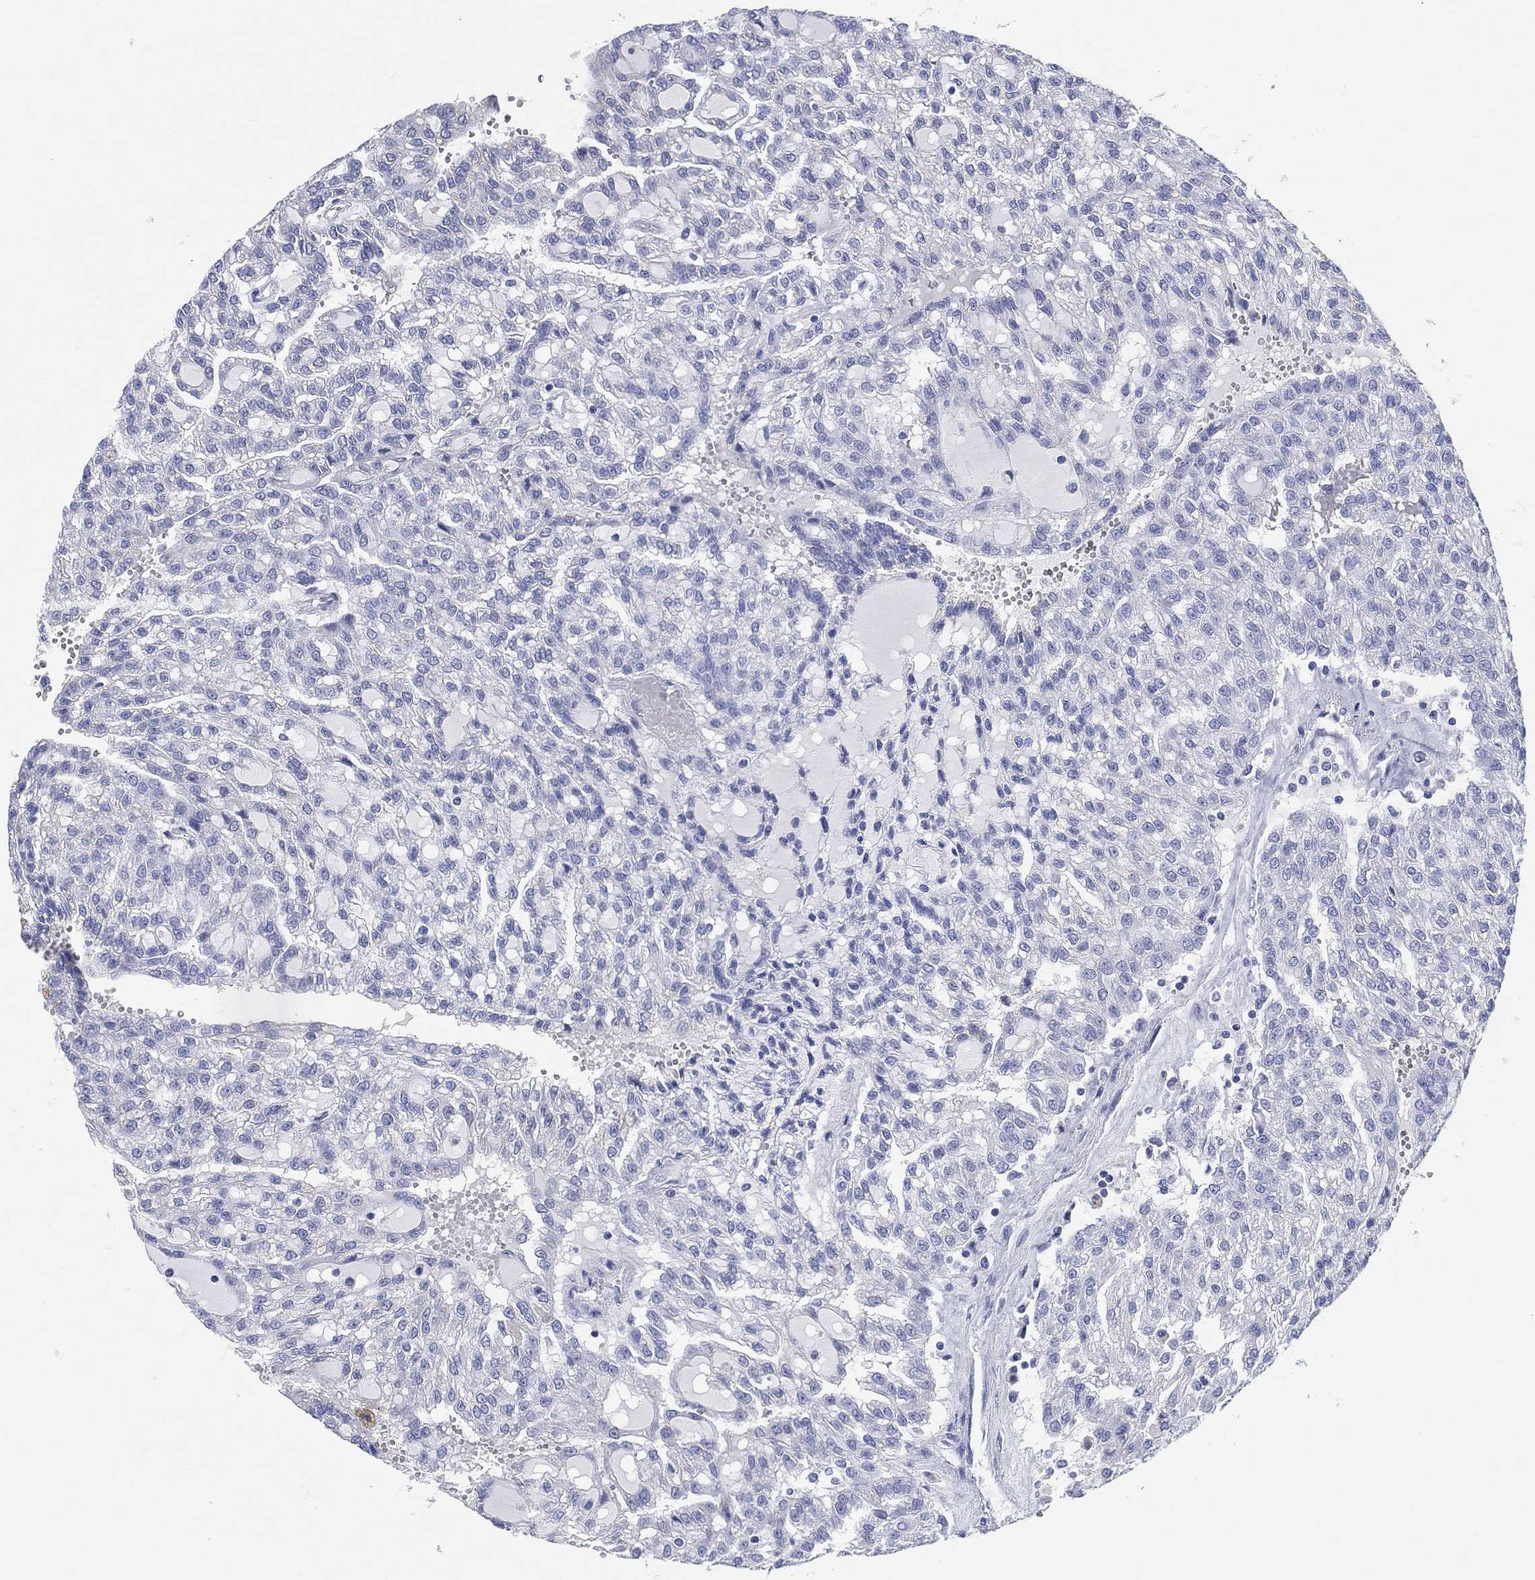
{"staining": {"intensity": "negative", "quantity": "none", "location": "none"}, "tissue": "renal cancer", "cell_type": "Tumor cells", "image_type": "cancer", "snomed": [{"axis": "morphology", "description": "Adenocarcinoma, NOS"}, {"axis": "topography", "description": "Kidney"}], "caption": "The image displays no significant staining in tumor cells of adenocarcinoma (renal).", "gene": "SLC9C2", "patient": {"sex": "male", "age": 63}}